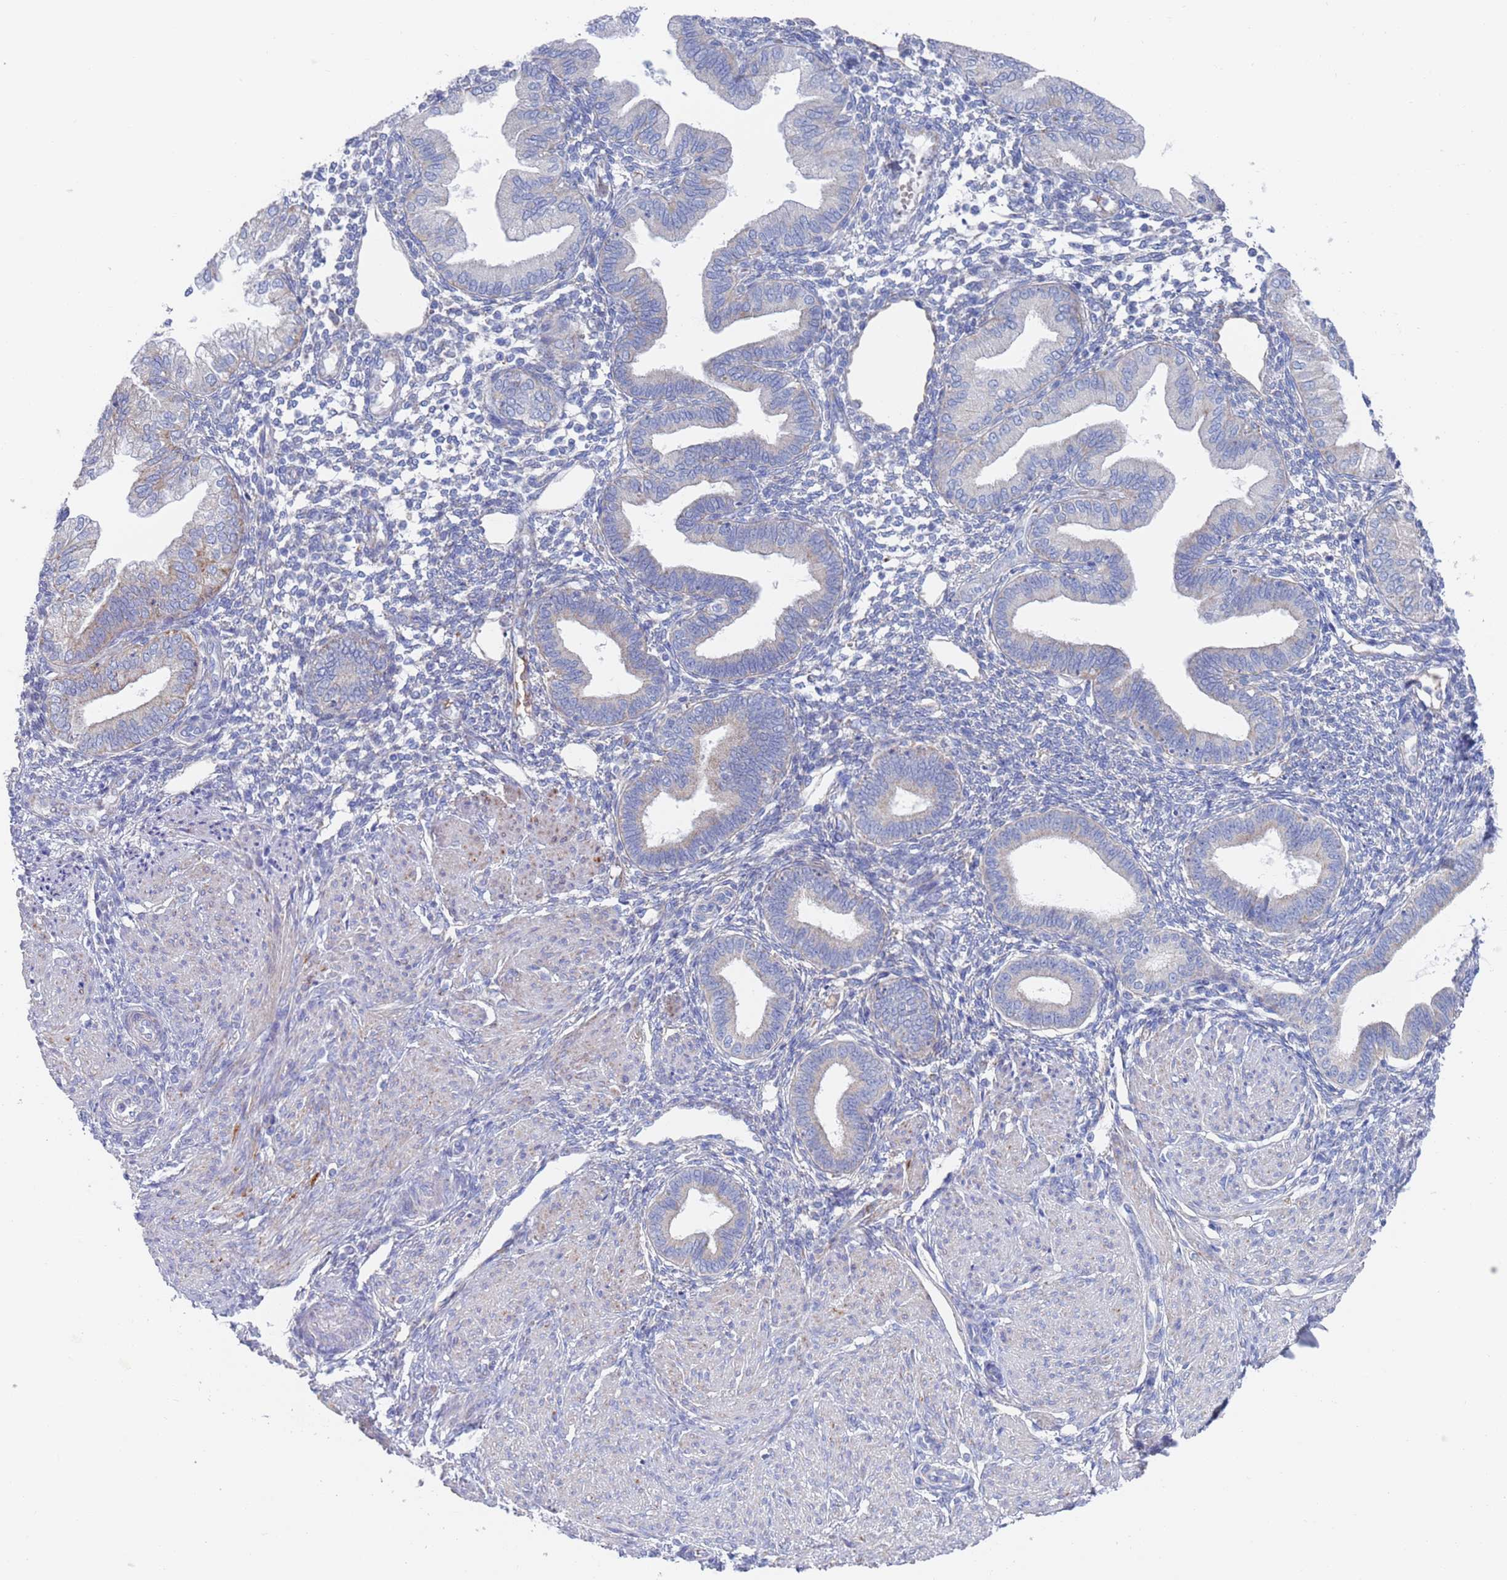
{"staining": {"intensity": "negative", "quantity": "none", "location": "none"}, "tissue": "endometrium", "cell_type": "Cells in endometrial stroma", "image_type": "normal", "snomed": [{"axis": "morphology", "description": "Normal tissue, NOS"}, {"axis": "topography", "description": "Endometrium"}], "caption": "Immunohistochemistry (IHC) of normal endometrium shows no expression in cells in endometrial stroma. (DAB (3,3'-diaminobenzidine) immunohistochemistry with hematoxylin counter stain).", "gene": "CHCHD6", "patient": {"sex": "female", "age": 53}}